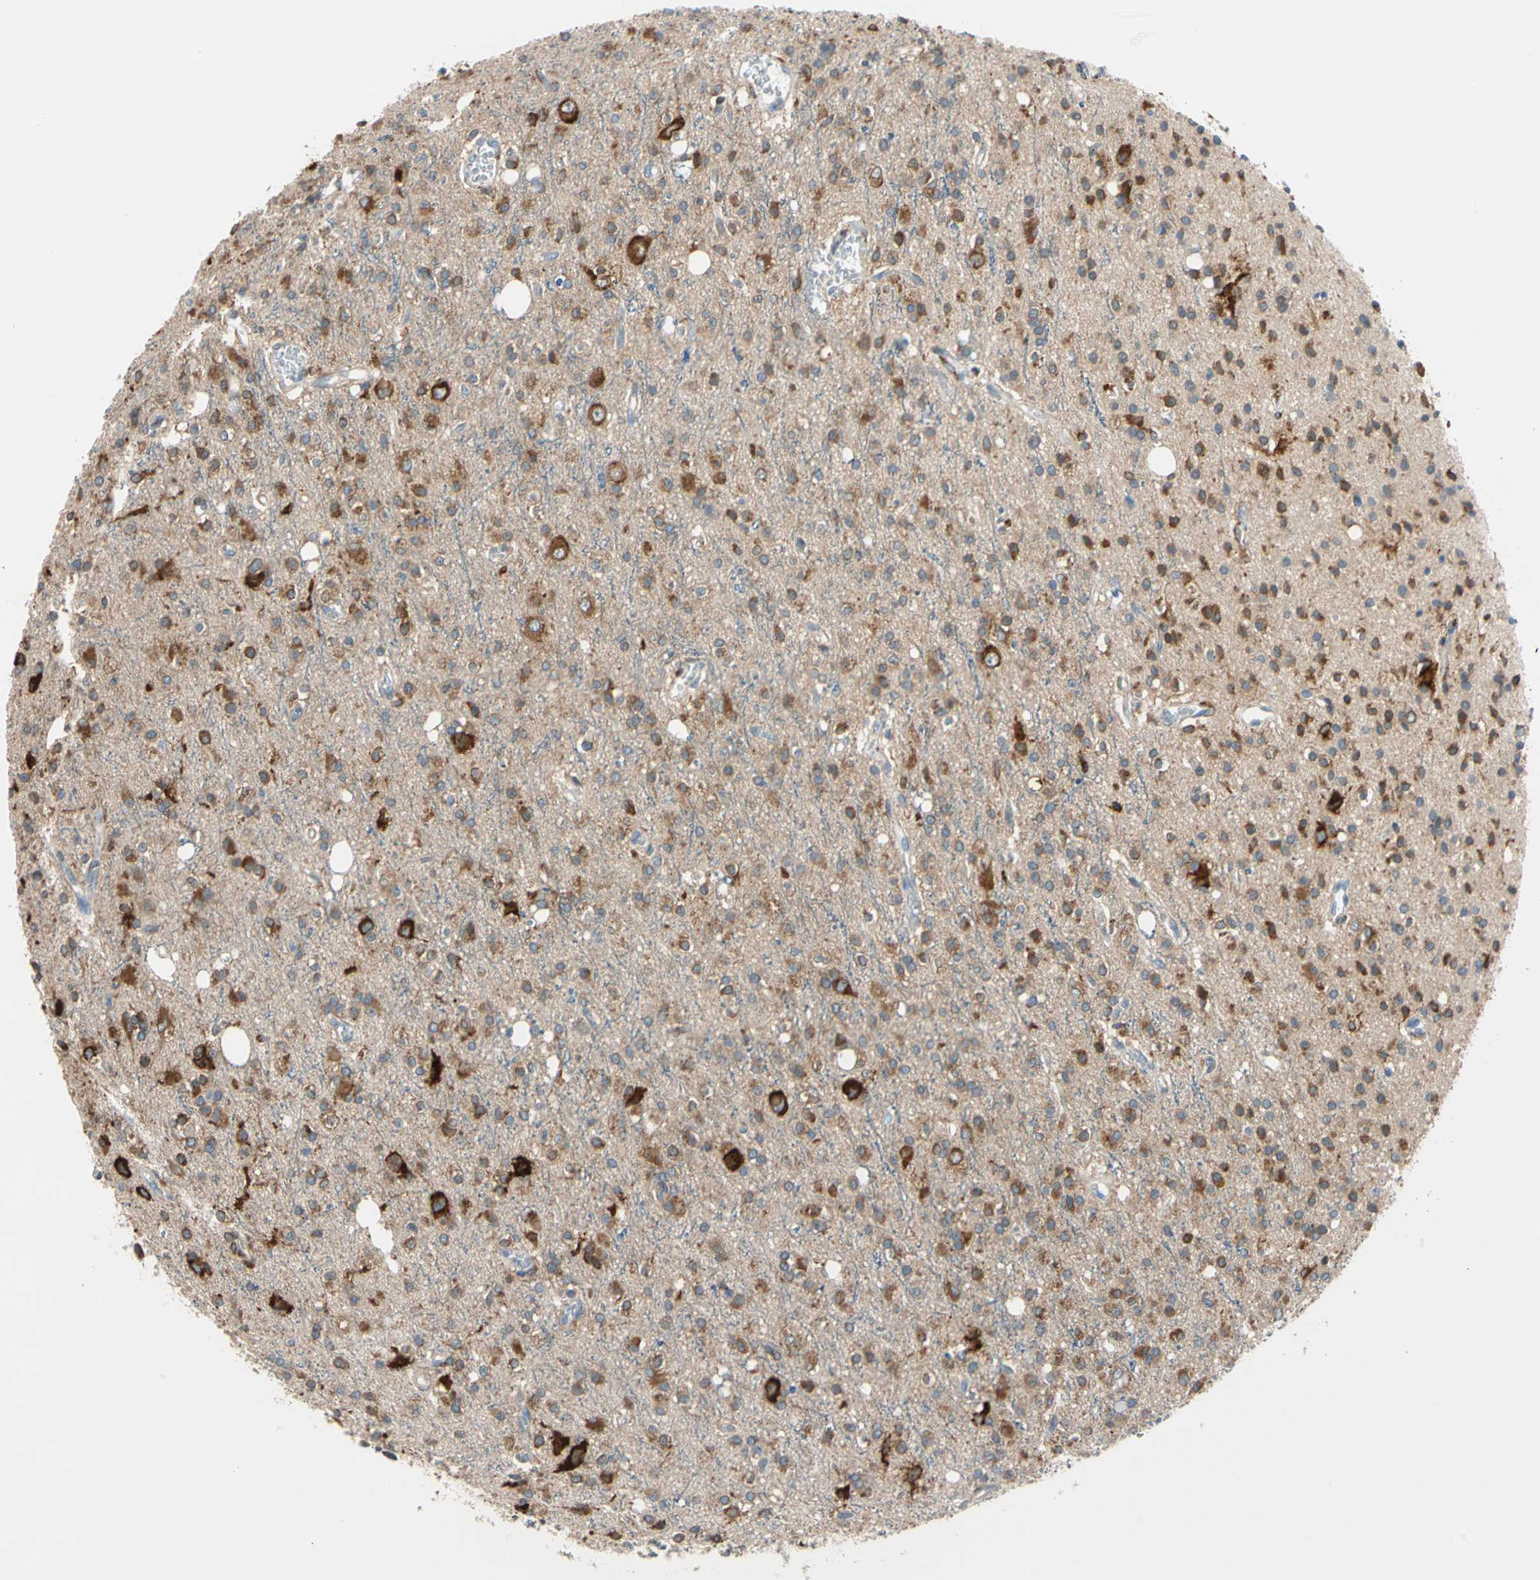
{"staining": {"intensity": "moderate", "quantity": ">75%", "location": "cytoplasmic/membranous"}, "tissue": "glioma", "cell_type": "Tumor cells", "image_type": "cancer", "snomed": [{"axis": "morphology", "description": "Glioma, malignant, High grade"}, {"axis": "topography", "description": "Brain"}], "caption": "Approximately >75% of tumor cells in human glioma show moderate cytoplasmic/membranous protein staining as visualized by brown immunohistochemical staining.", "gene": "LRPAP1", "patient": {"sex": "male", "age": 47}}